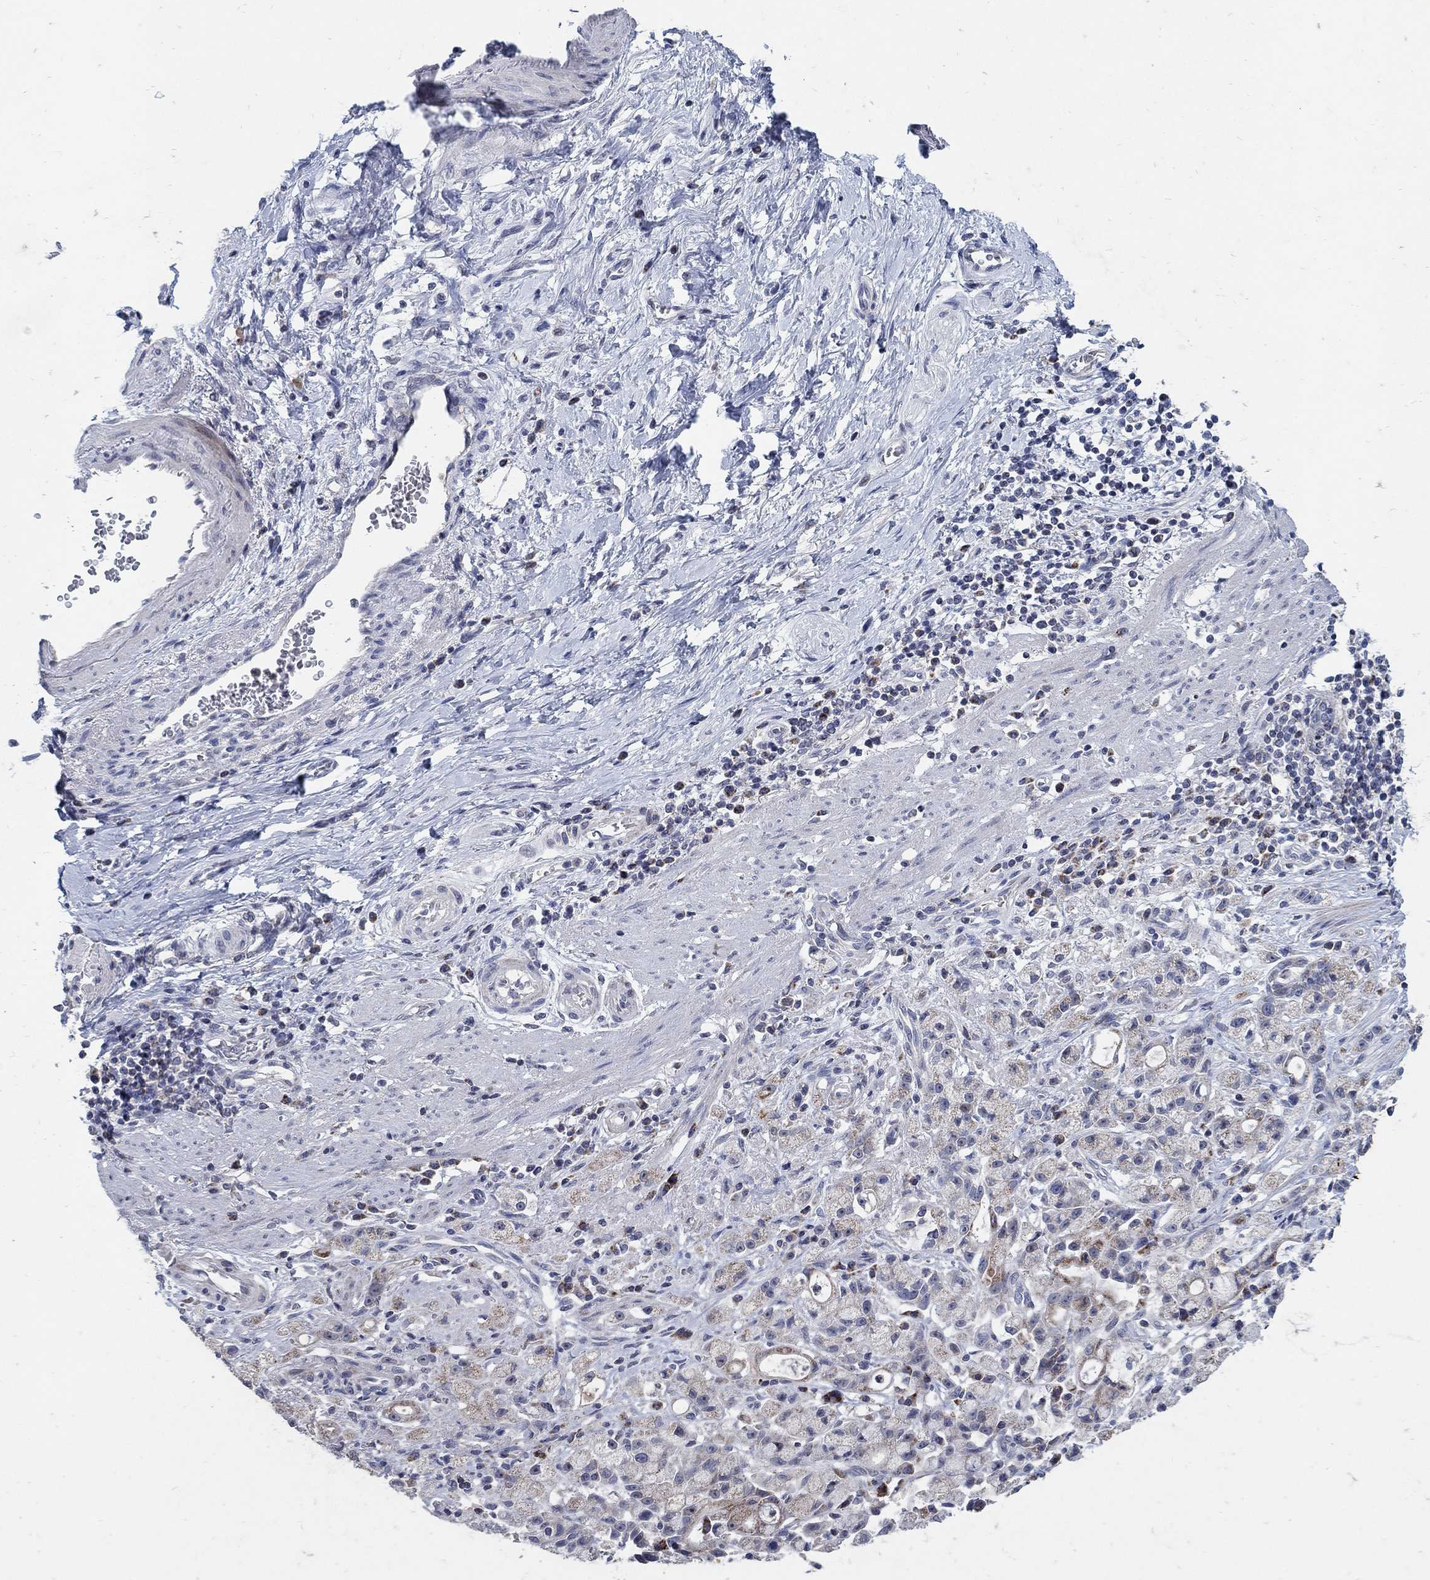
{"staining": {"intensity": "moderate", "quantity": "25%-75%", "location": "cytoplasmic/membranous"}, "tissue": "stomach cancer", "cell_type": "Tumor cells", "image_type": "cancer", "snomed": [{"axis": "morphology", "description": "Adenocarcinoma, NOS"}, {"axis": "topography", "description": "Stomach"}], "caption": "Brown immunohistochemical staining in stomach adenocarcinoma exhibits moderate cytoplasmic/membranous staining in about 25%-75% of tumor cells.", "gene": "HMX2", "patient": {"sex": "male", "age": 58}}